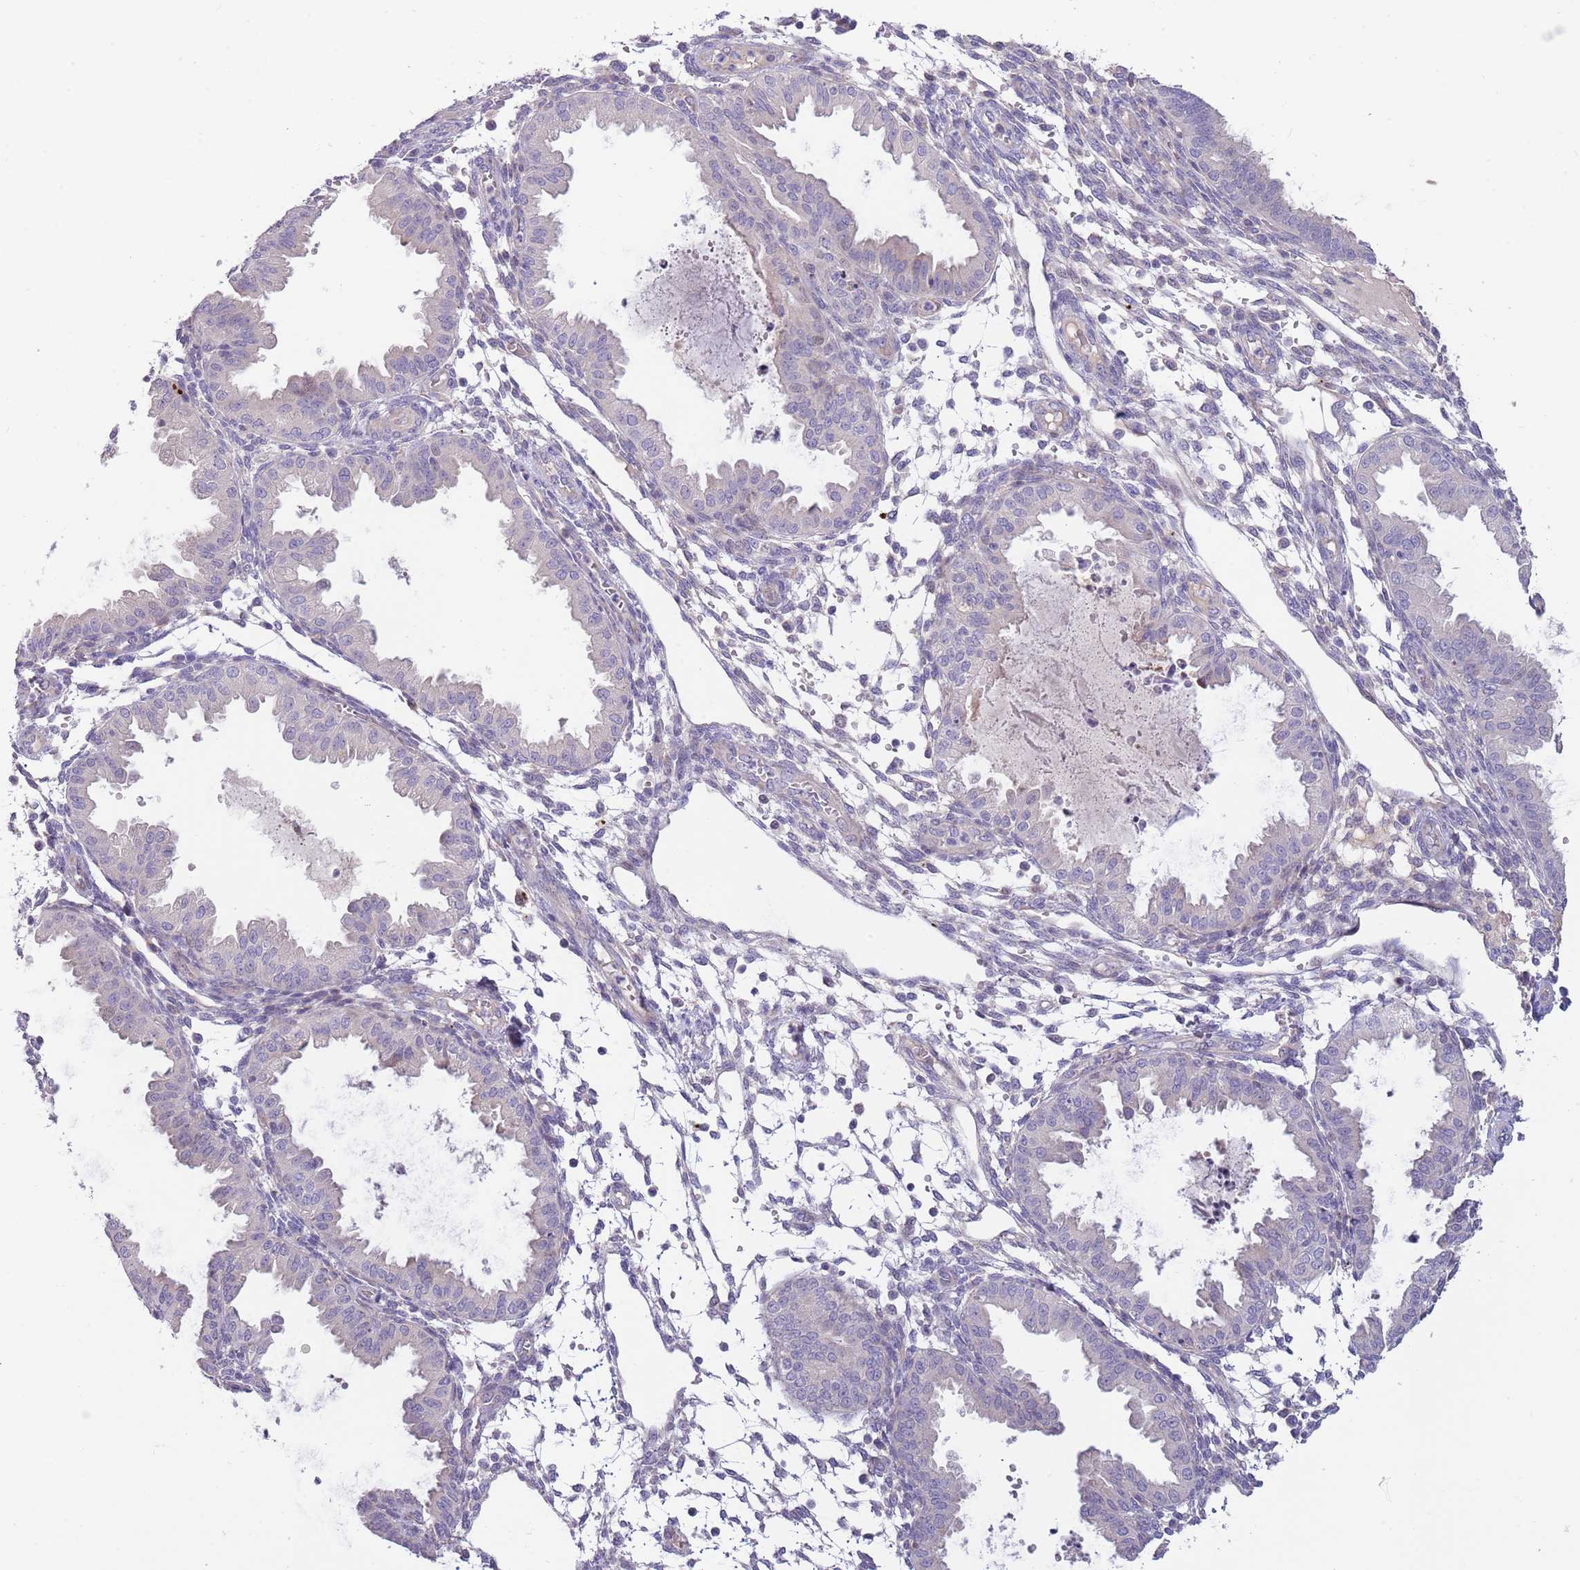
{"staining": {"intensity": "negative", "quantity": "none", "location": "none"}, "tissue": "endometrium", "cell_type": "Cells in endometrial stroma", "image_type": "normal", "snomed": [{"axis": "morphology", "description": "Normal tissue, NOS"}, {"axis": "topography", "description": "Endometrium"}], "caption": "The immunohistochemistry (IHC) photomicrograph has no significant expression in cells in endometrial stroma of endometrium.", "gene": "CABYR", "patient": {"sex": "female", "age": 33}}